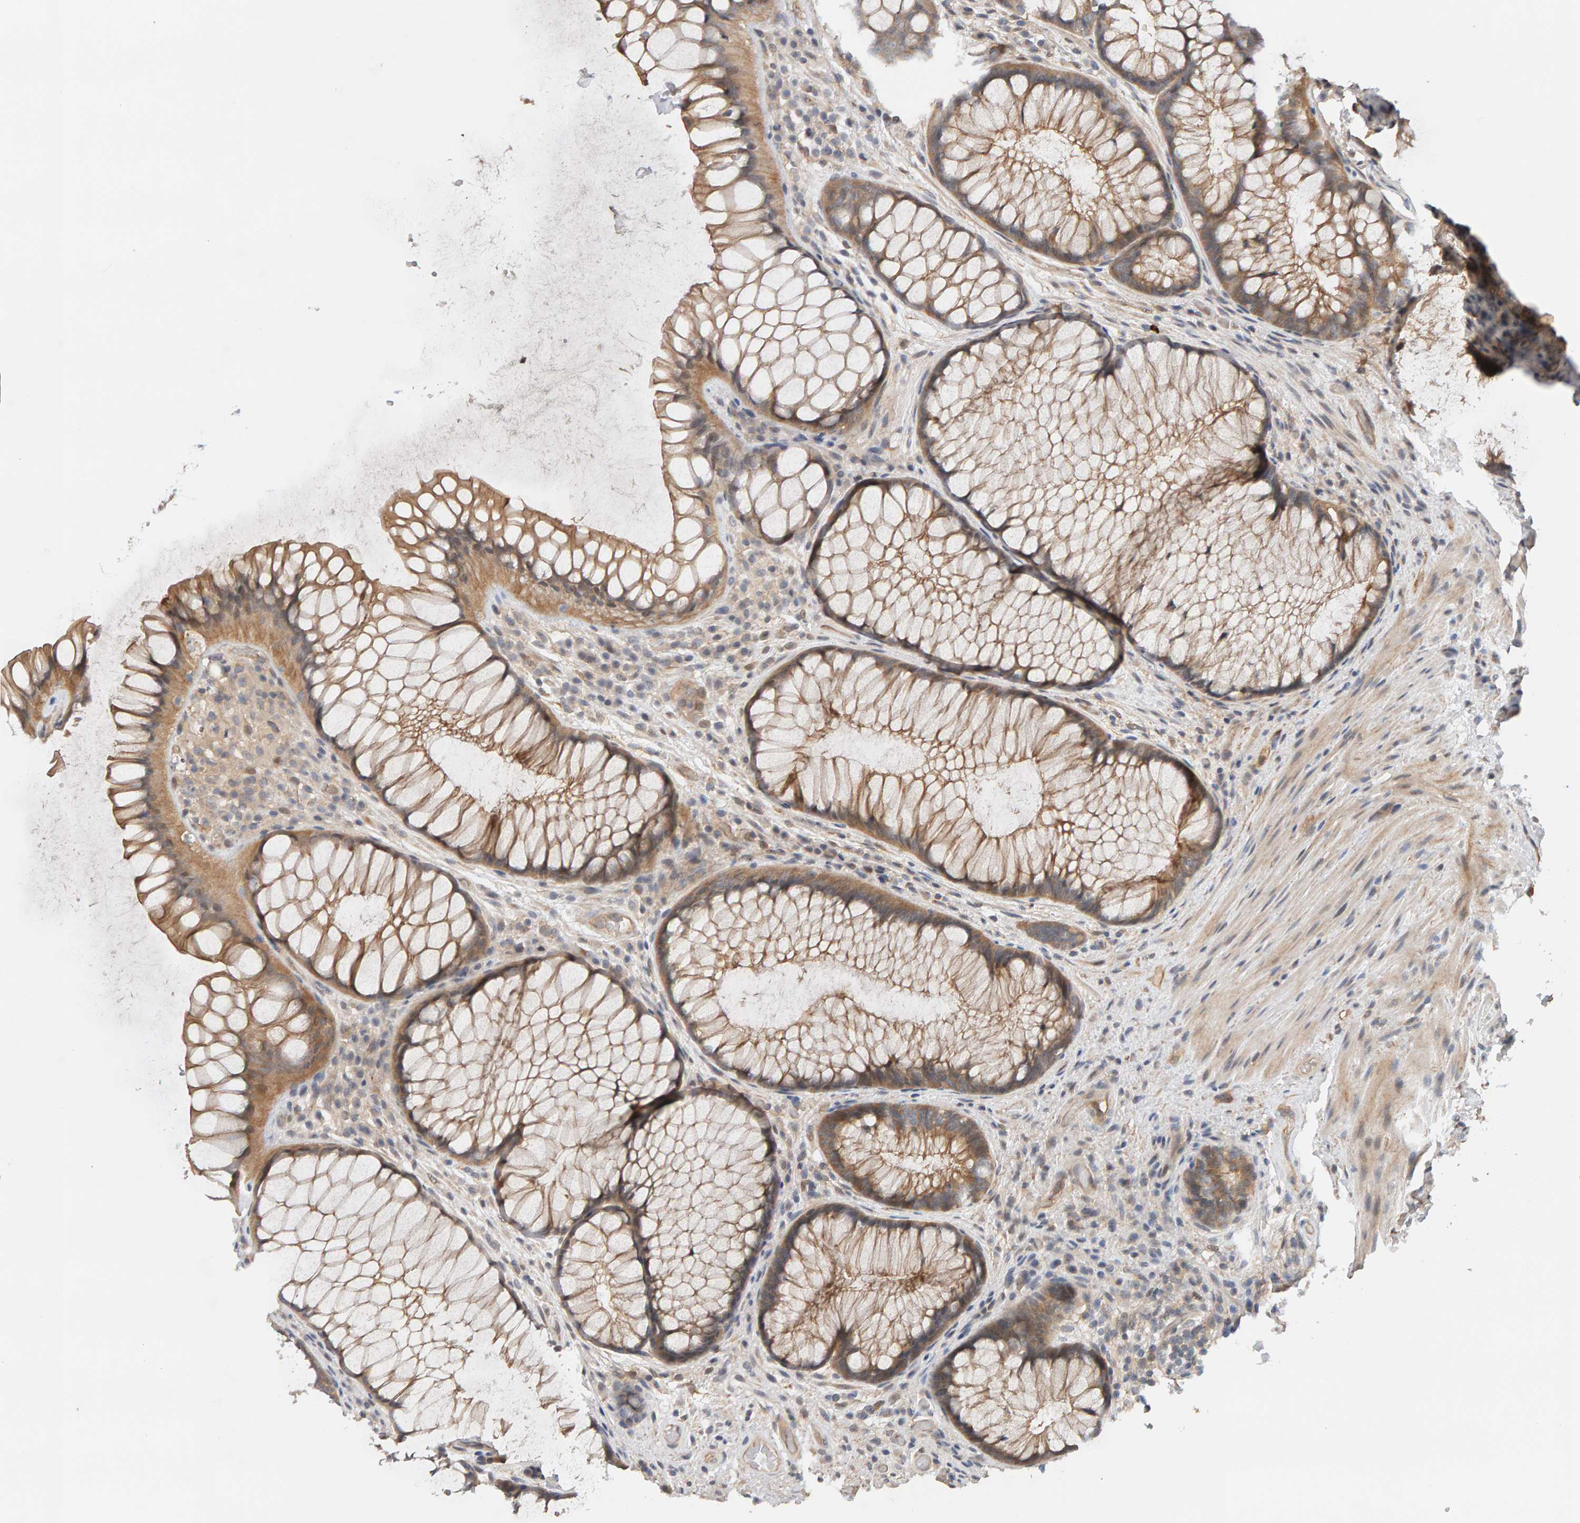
{"staining": {"intensity": "weak", "quantity": ">75%", "location": "cytoplasmic/membranous"}, "tissue": "rectum", "cell_type": "Glandular cells", "image_type": "normal", "snomed": [{"axis": "morphology", "description": "Normal tissue, NOS"}, {"axis": "topography", "description": "Rectum"}], "caption": "DAB (3,3'-diaminobenzidine) immunohistochemical staining of normal rectum exhibits weak cytoplasmic/membranous protein positivity in approximately >75% of glandular cells. (DAB IHC, brown staining for protein, blue staining for nuclei).", "gene": "PPP1R16A", "patient": {"sex": "male", "age": 51}}